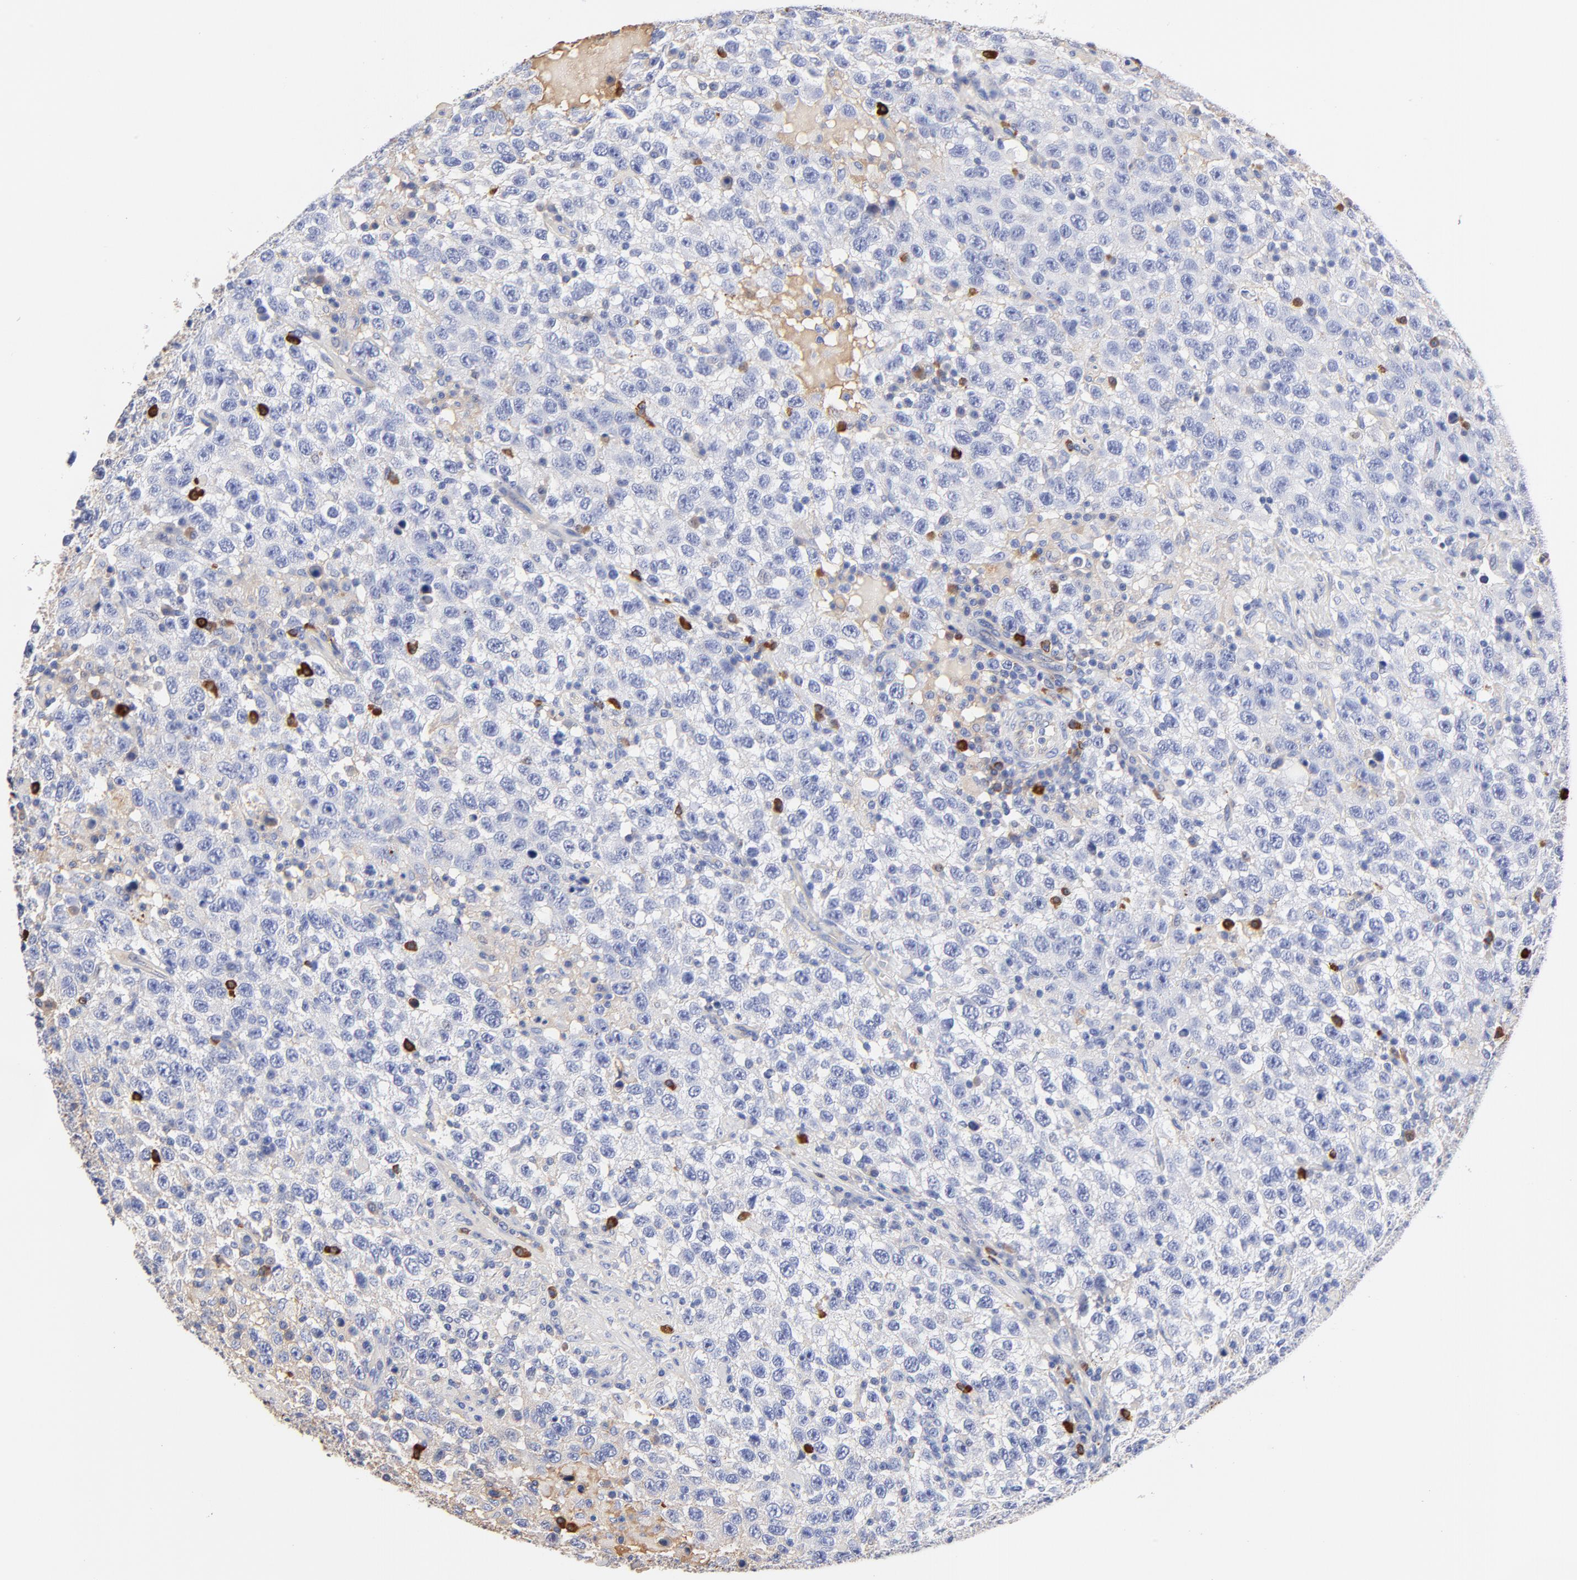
{"staining": {"intensity": "weak", "quantity": "25%-75%", "location": "cytoplasmic/membranous"}, "tissue": "testis cancer", "cell_type": "Tumor cells", "image_type": "cancer", "snomed": [{"axis": "morphology", "description": "Seminoma, NOS"}, {"axis": "topography", "description": "Testis"}], "caption": "Human testis cancer stained with a protein marker displays weak staining in tumor cells.", "gene": "IGLV3-10", "patient": {"sex": "male", "age": 41}}